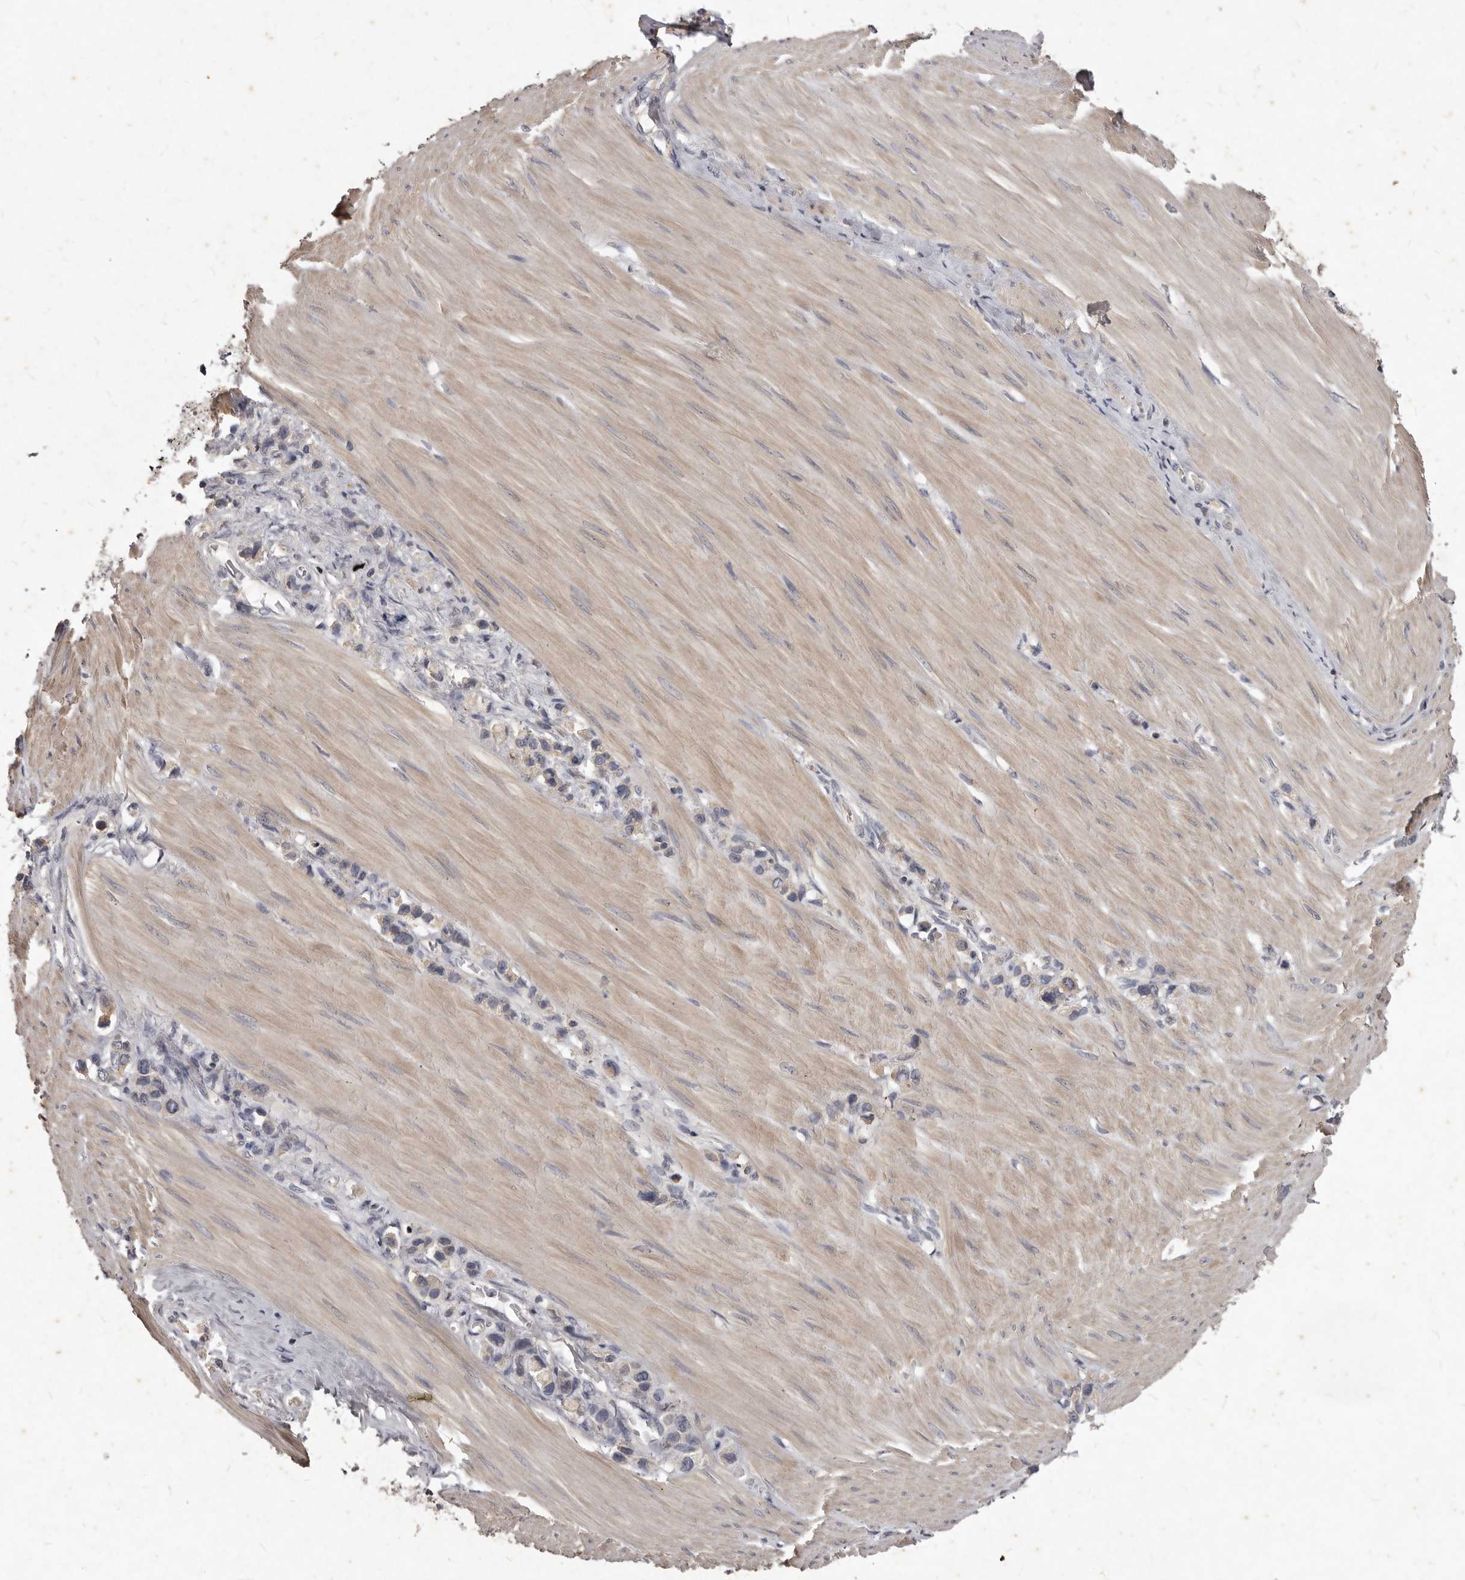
{"staining": {"intensity": "negative", "quantity": "none", "location": "none"}, "tissue": "stomach cancer", "cell_type": "Tumor cells", "image_type": "cancer", "snomed": [{"axis": "morphology", "description": "Adenocarcinoma, NOS"}, {"axis": "topography", "description": "Stomach"}], "caption": "Stomach adenocarcinoma was stained to show a protein in brown. There is no significant staining in tumor cells.", "gene": "GPRC5C", "patient": {"sex": "female", "age": 65}}